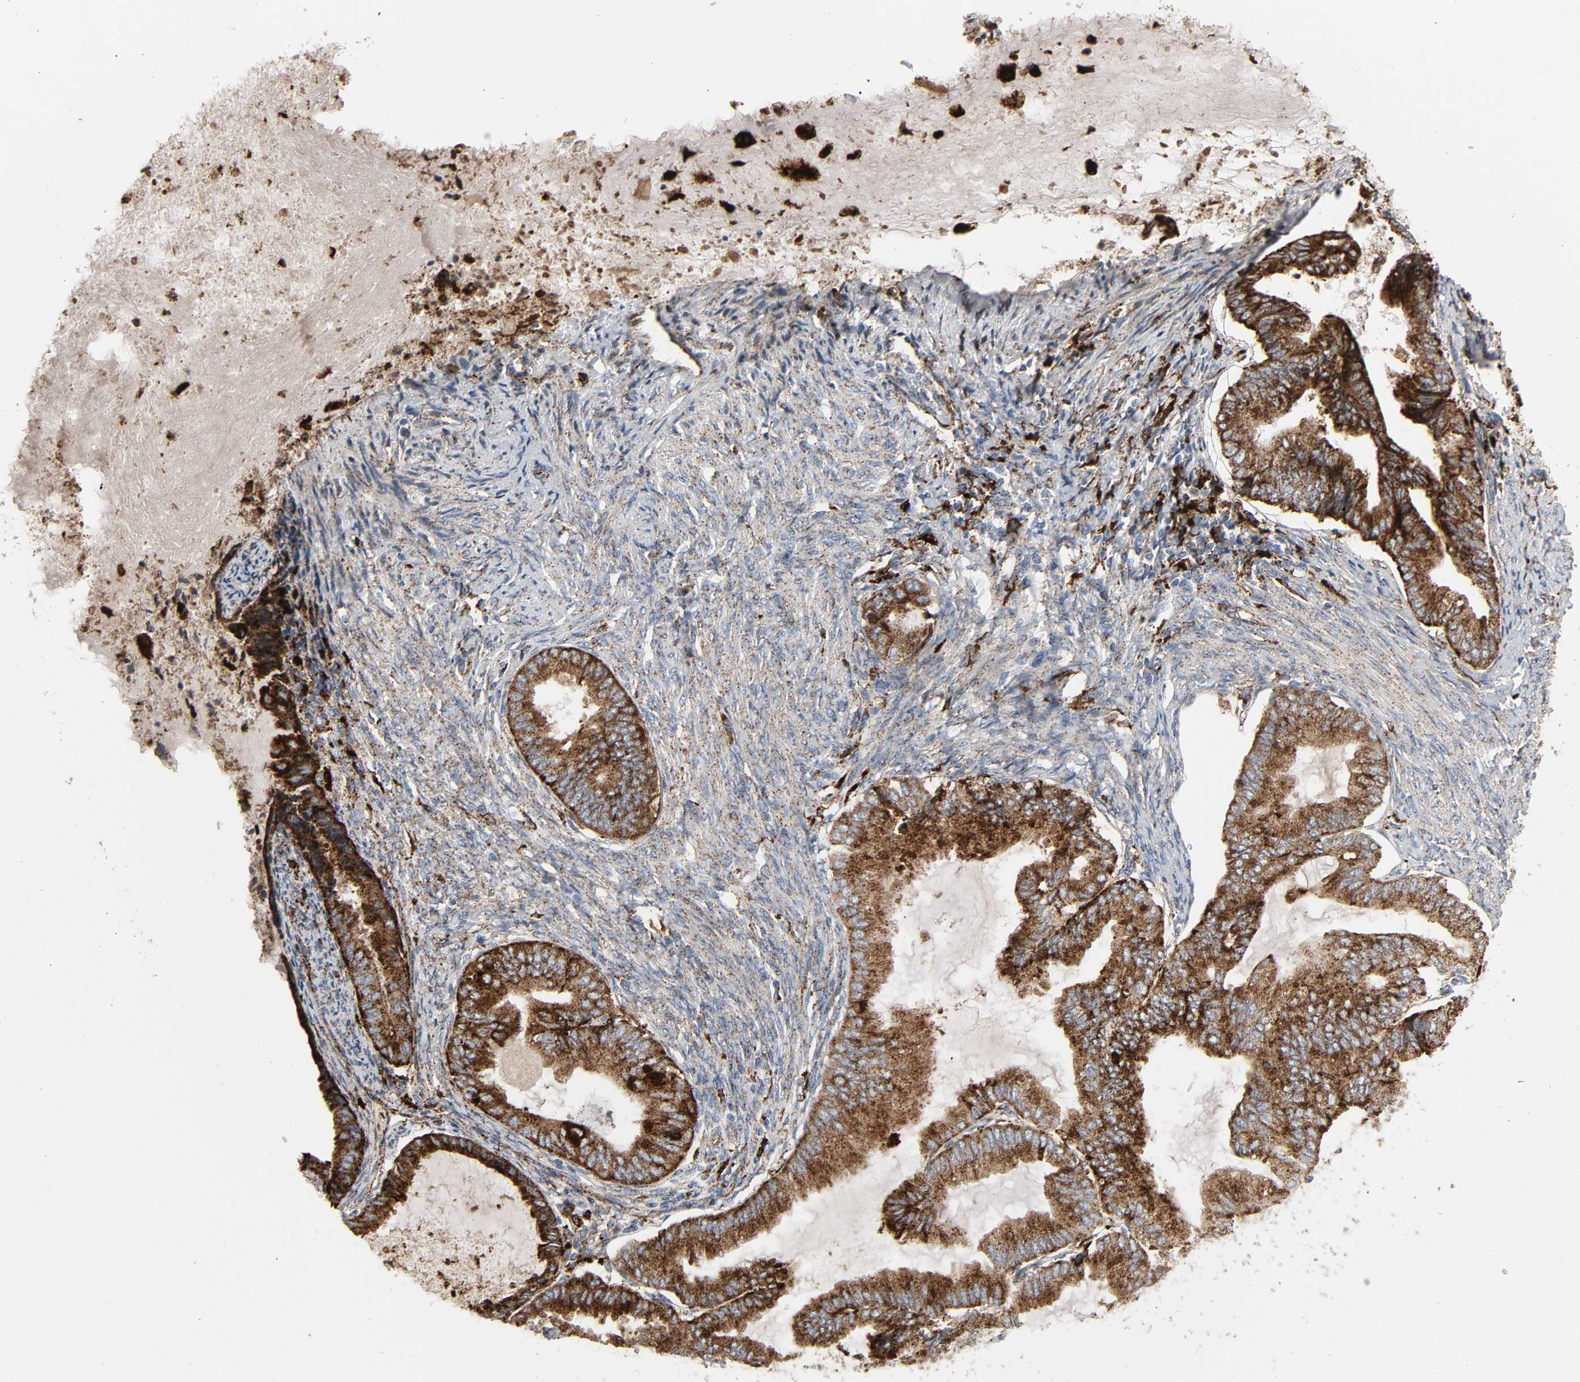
{"staining": {"intensity": "strong", "quantity": ">75%", "location": "cytoplasmic/membranous"}, "tissue": "endometrial cancer", "cell_type": "Tumor cells", "image_type": "cancer", "snomed": [{"axis": "morphology", "description": "Adenocarcinoma, NOS"}, {"axis": "topography", "description": "Endometrium"}], "caption": "Endometrial adenocarcinoma stained with DAB (3,3'-diaminobenzidine) immunohistochemistry (IHC) reveals high levels of strong cytoplasmic/membranous staining in approximately >75% of tumor cells.", "gene": "PSAP", "patient": {"sex": "female", "age": 86}}